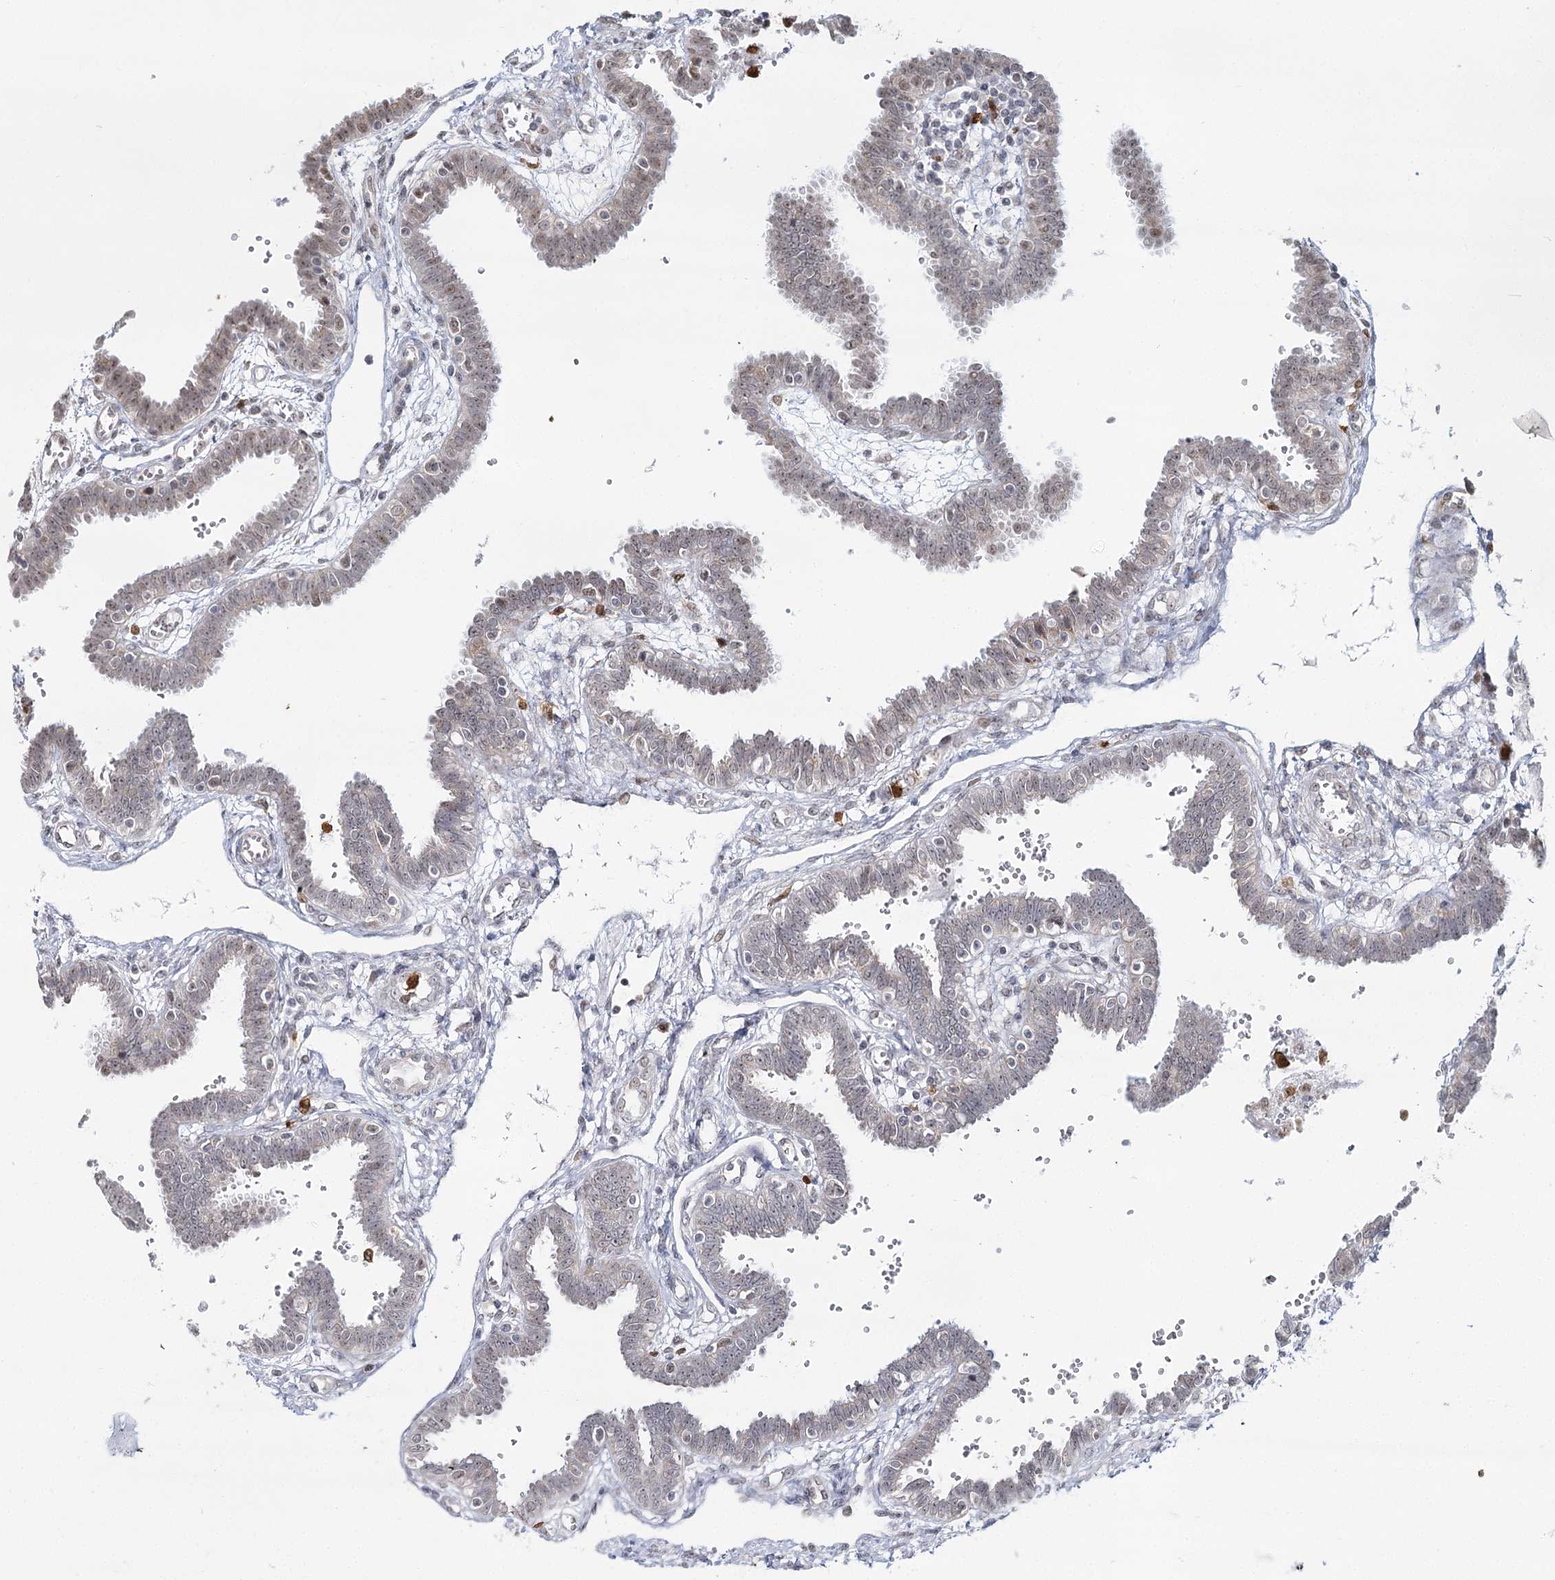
{"staining": {"intensity": "weak", "quantity": "<25%", "location": "nuclear"}, "tissue": "fallopian tube", "cell_type": "Glandular cells", "image_type": "normal", "snomed": [{"axis": "morphology", "description": "Normal tissue, NOS"}, {"axis": "topography", "description": "Fallopian tube"}], "caption": "IHC image of benign fallopian tube: human fallopian tube stained with DAB (3,3'-diaminobenzidine) reveals no significant protein expression in glandular cells.", "gene": "ATAD1", "patient": {"sex": "female", "age": 32}}